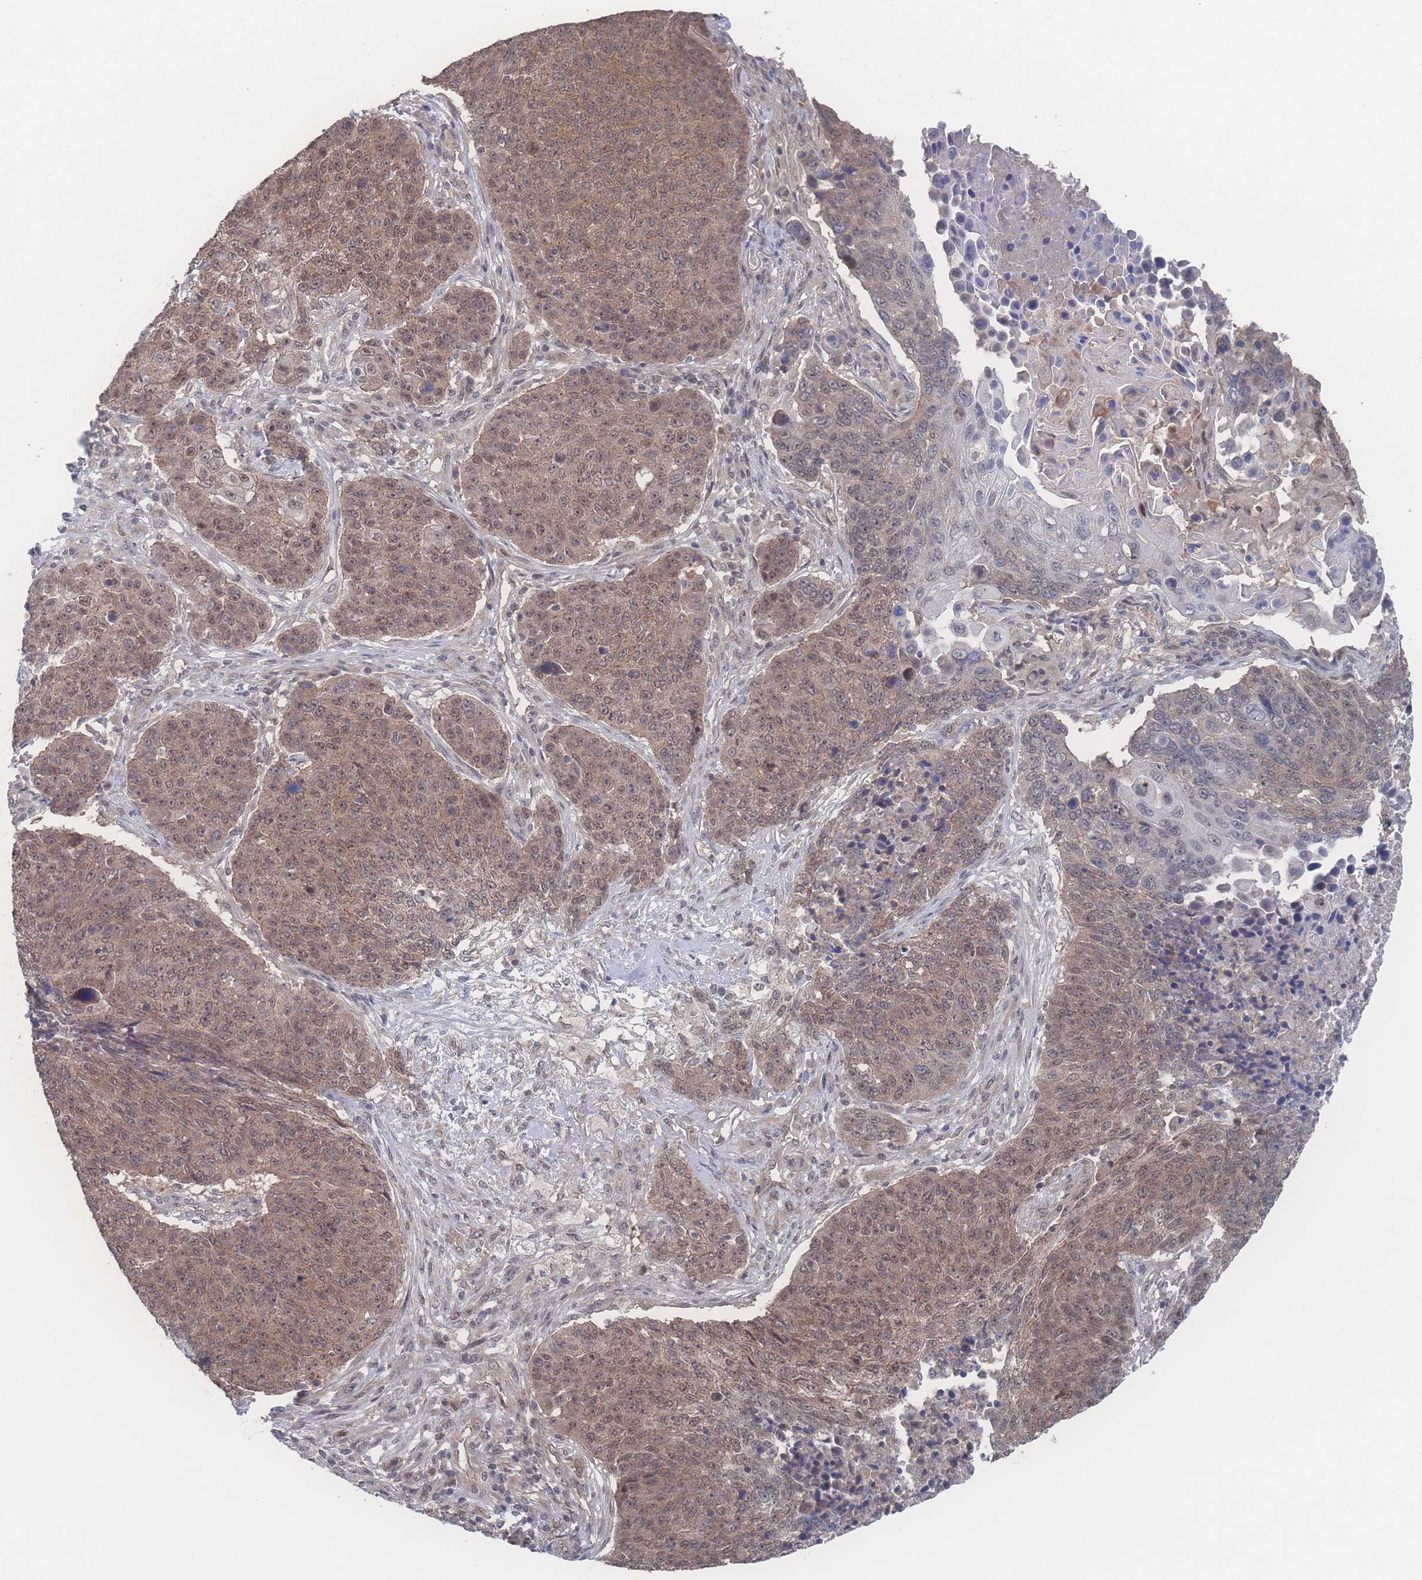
{"staining": {"intensity": "moderate", "quantity": ">75%", "location": "cytoplasmic/membranous,nuclear"}, "tissue": "lung cancer", "cell_type": "Tumor cells", "image_type": "cancer", "snomed": [{"axis": "morphology", "description": "Normal tissue, NOS"}, {"axis": "morphology", "description": "Squamous cell carcinoma, NOS"}, {"axis": "topography", "description": "Lymph node"}, {"axis": "topography", "description": "Lung"}], "caption": "Moderate cytoplasmic/membranous and nuclear protein positivity is identified in approximately >75% of tumor cells in squamous cell carcinoma (lung). (IHC, brightfield microscopy, high magnification).", "gene": "NBEAL1", "patient": {"sex": "male", "age": 66}}